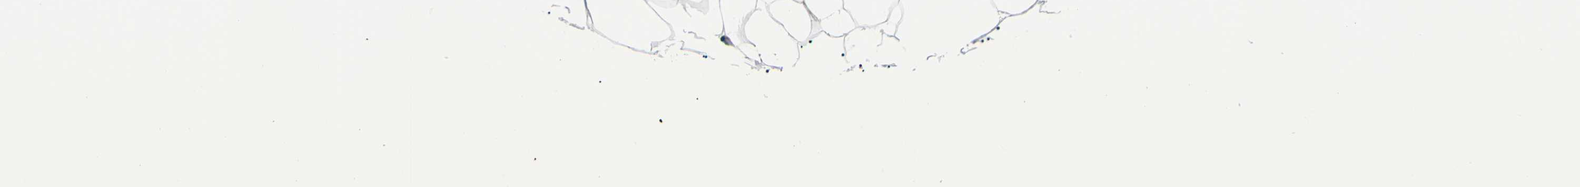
{"staining": {"intensity": "negative", "quantity": "none", "location": "none"}, "tissue": "adipose tissue", "cell_type": "Adipocytes", "image_type": "normal", "snomed": [{"axis": "morphology", "description": "Normal tissue, NOS"}, {"axis": "topography", "description": "Breast"}, {"axis": "topography", "description": "Adipose tissue"}], "caption": "Immunohistochemistry (IHC) micrograph of normal adipose tissue: human adipose tissue stained with DAB (3,3'-diaminobenzidine) shows no significant protein staining in adipocytes. (IHC, brightfield microscopy, high magnification).", "gene": "TMEM59L", "patient": {"sex": "female", "age": 25}}